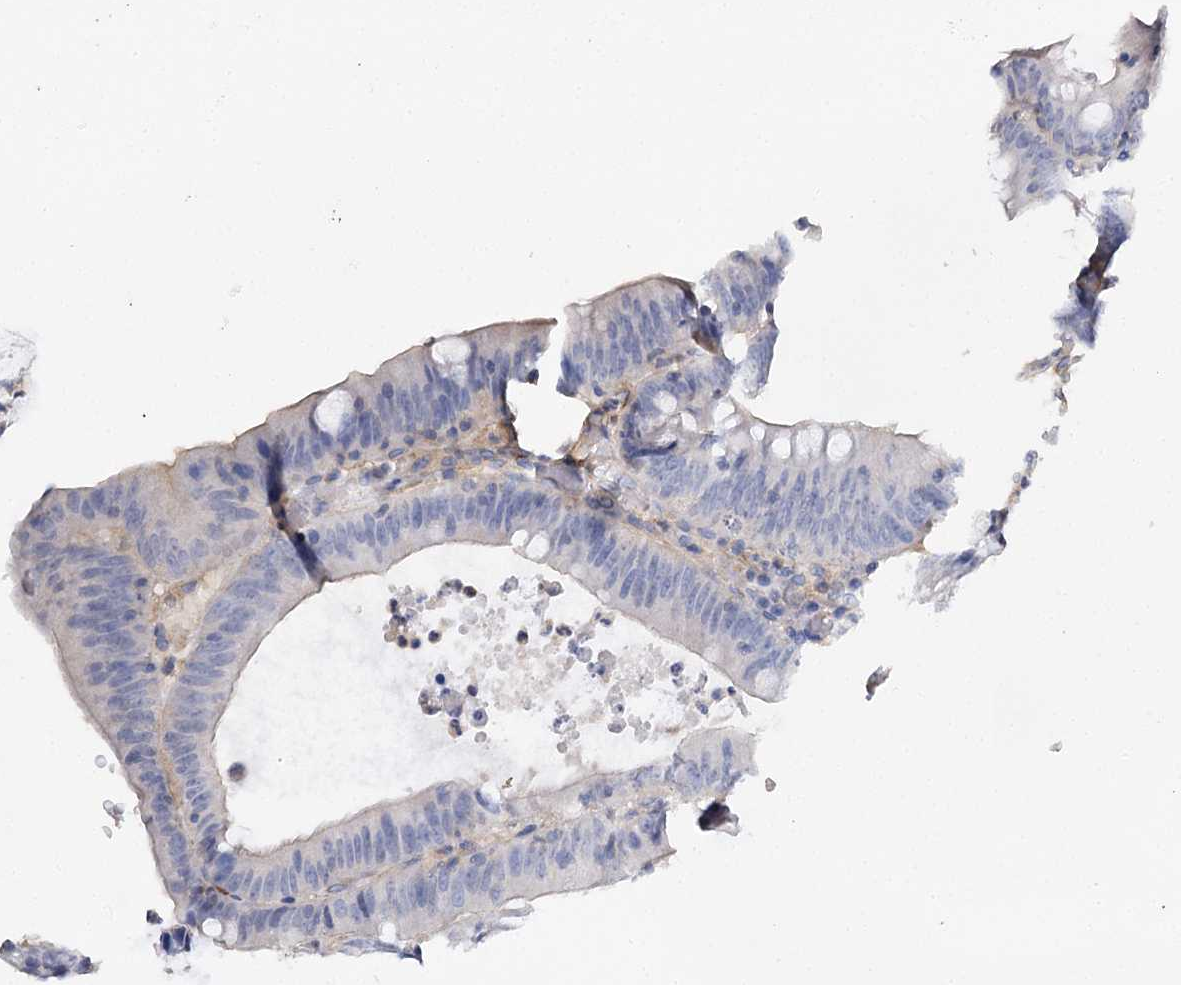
{"staining": {"intensity": "negative", "quantity": "none", "location": "none"}, "tissue": "colorectal cancer", "cell_type": "Tumor cells", "image_type": "cancer", "snomed": [{"axis": "morphology", "description": "Normal tissue, NOS"}, {"axis": "topography", "description": "Colon"}], "caption": "Tumor cells show no significant positivity in colorectal cancer. (DAB immunohistochemistry (IHC) with hematoxylin counter stain).", "gene": "EPYC", "patient": {"sex": "female", "age": 82}}